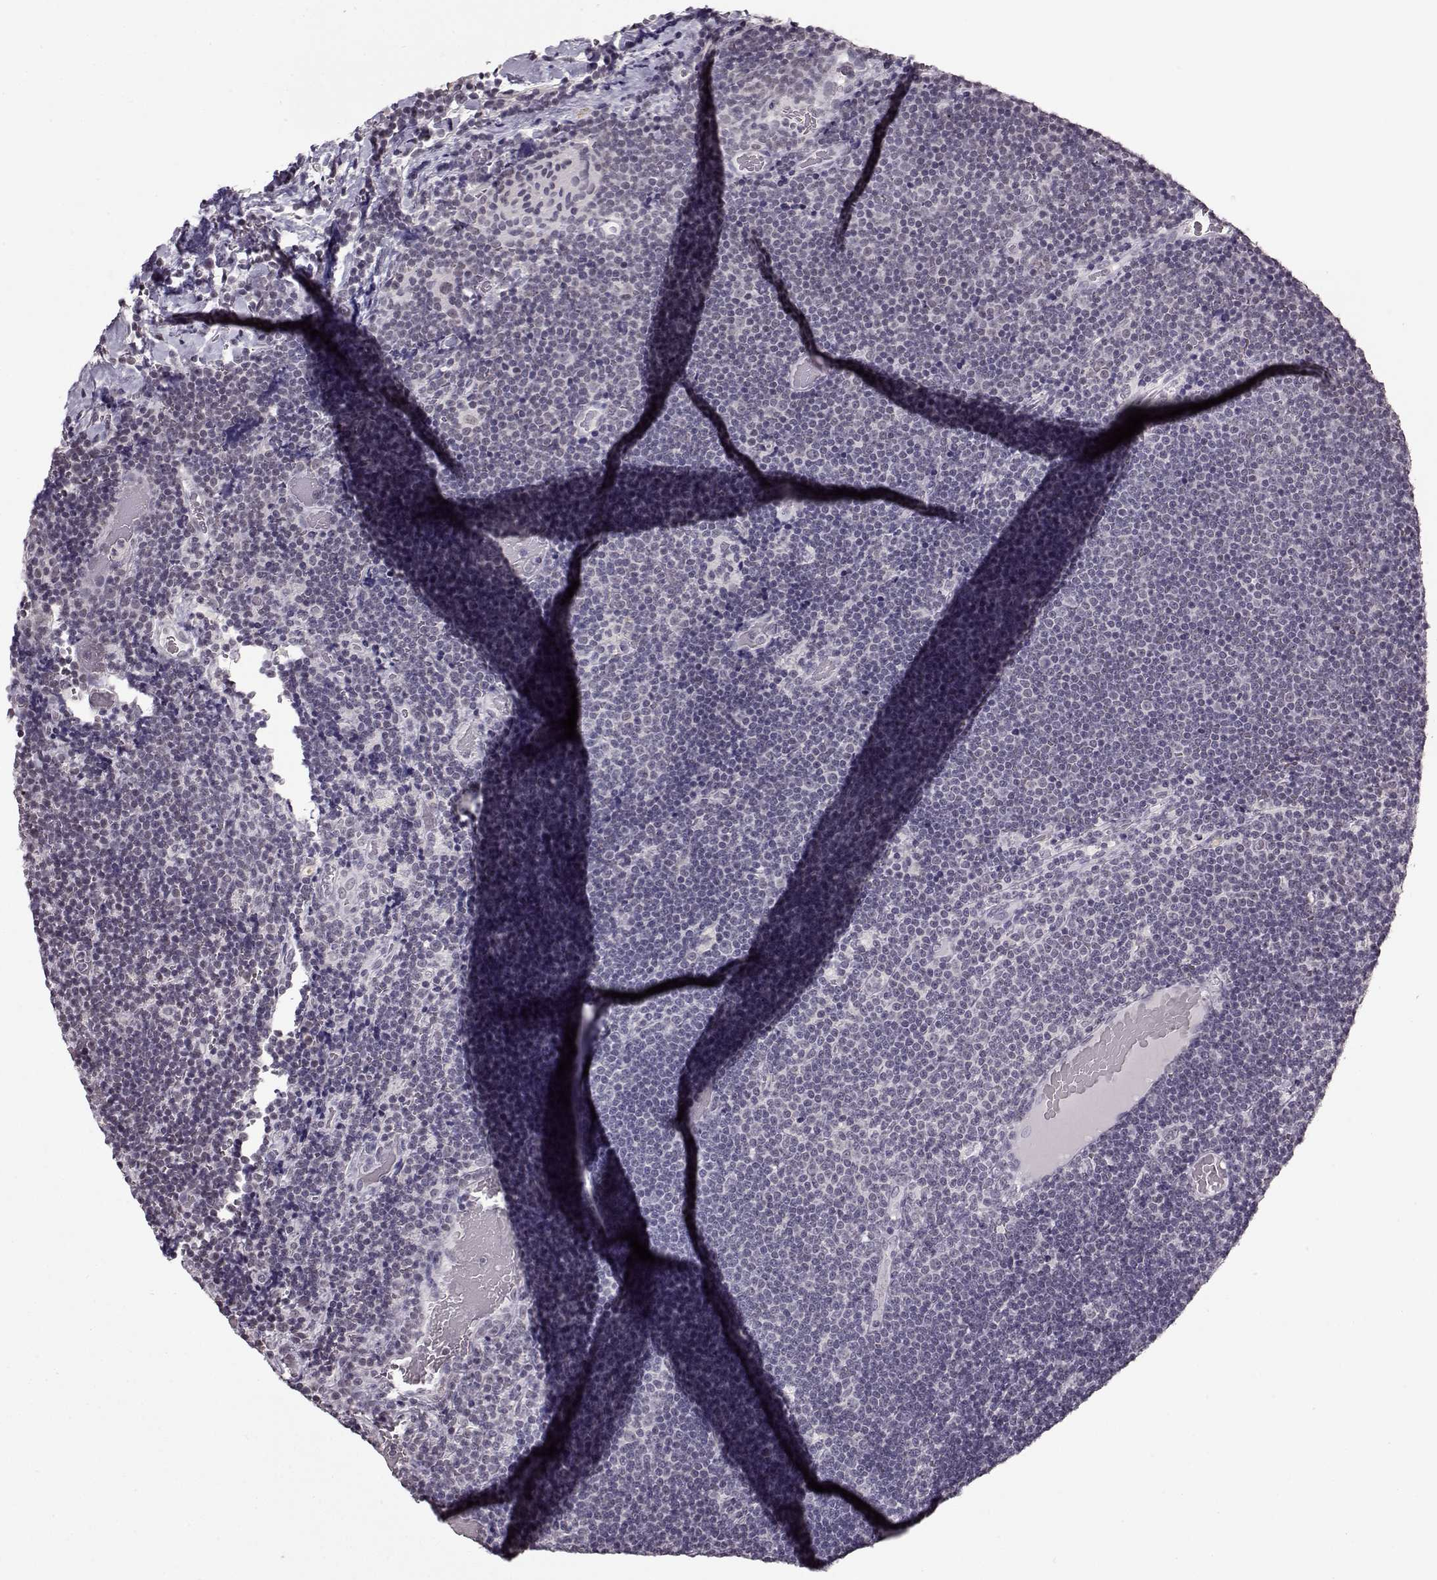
{"staining": {"intensity": "negative", "quantity": "none", "location": "none"}, "tissue": "lymphoma", "cell_type": "Tumor cells", "image_type": "cancer", "snomed": [{"axis": "morphology", "description": "Malignant lymphoma, non-Hodgkin's type, Low grade"}, {"axis": "topography", "description": "Brain"}], "caption": "Image shows no significant protein expression in tumor cells of lymphoma.", "gene": "RP1L1", "patient": {"sex": "female", "age": 66}}